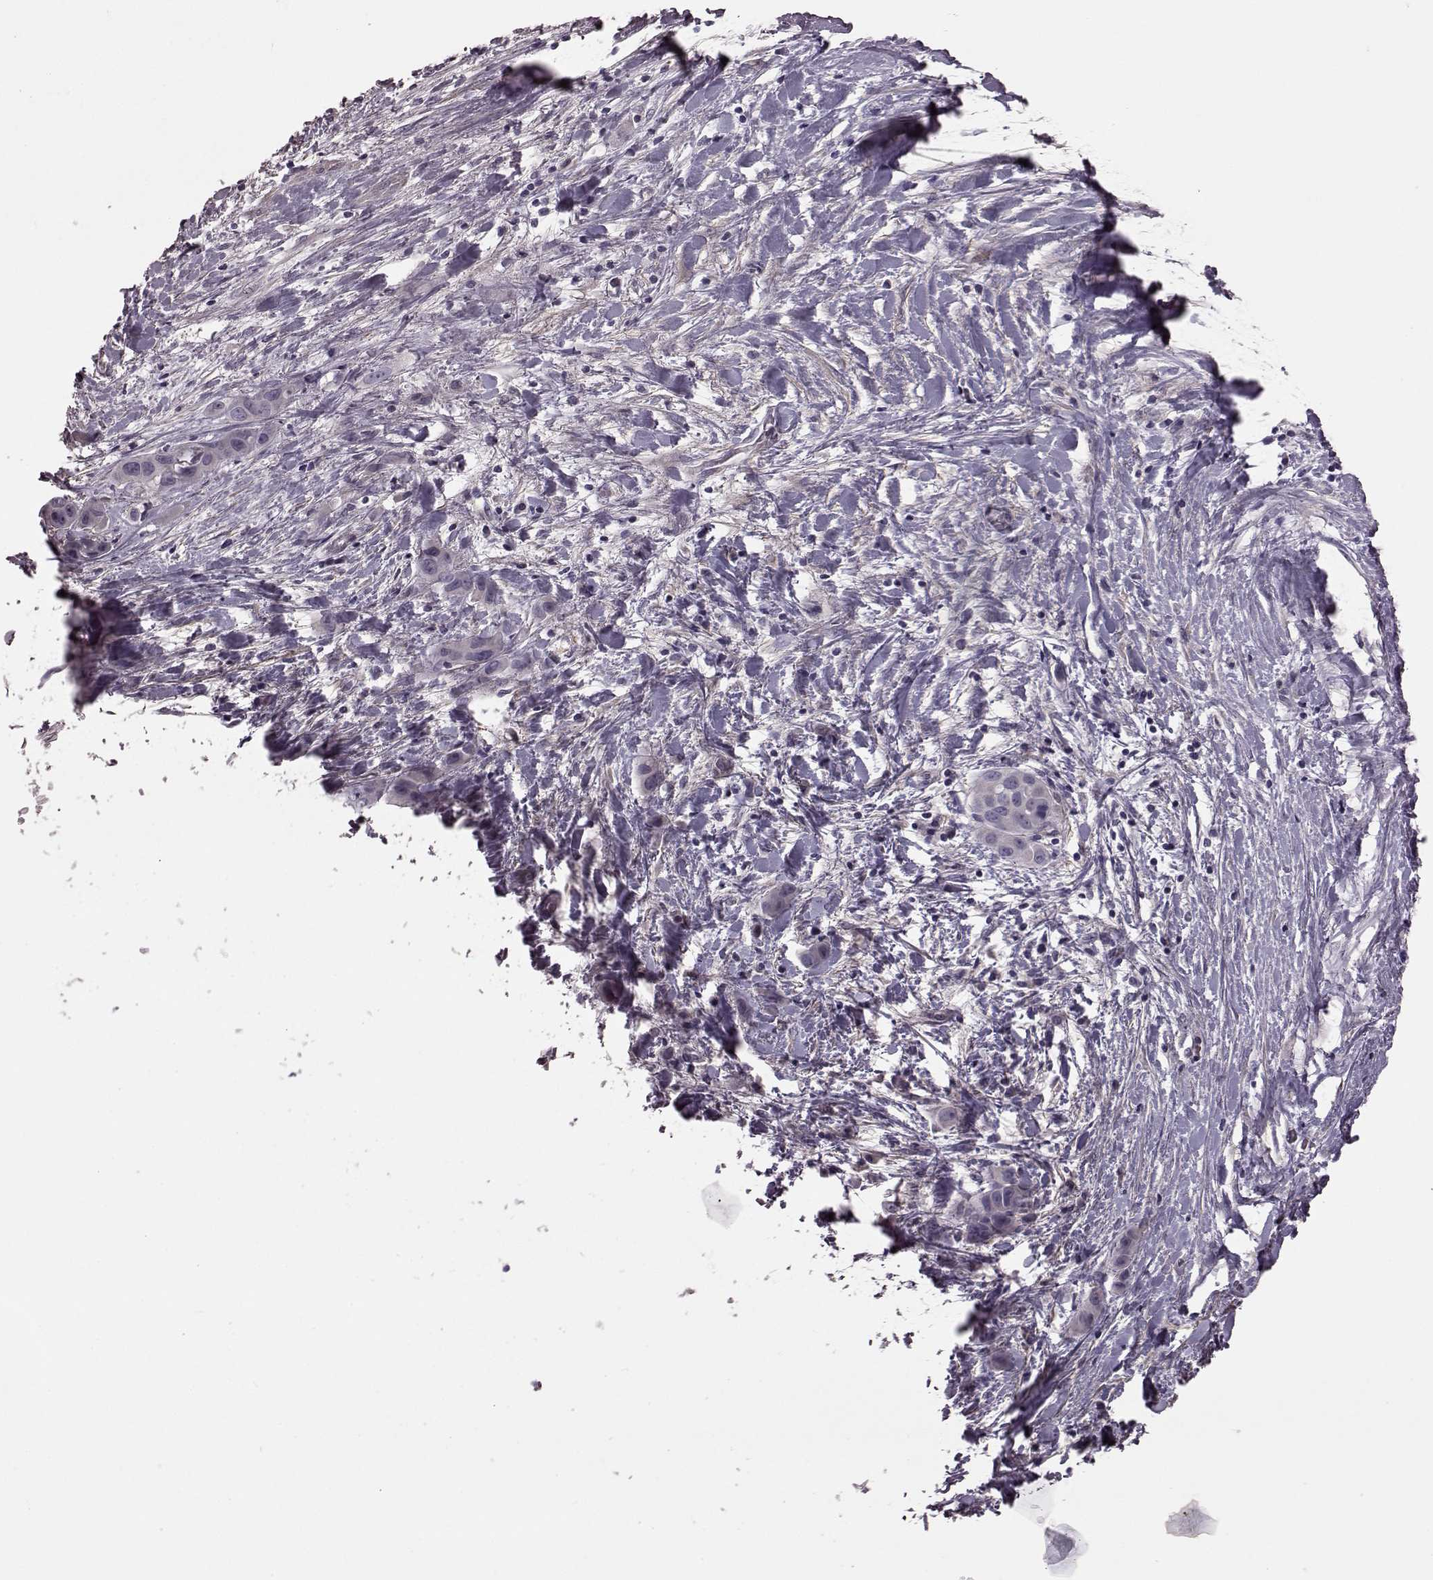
{"staining": {"intensity": "negative", "quantity": "none", "location": "none"}, "tissue": "liver cancer", "cell_type": "Tumor cells", "image_type": "cancer", "snomed": [{"axis": "morphology", "description": "Cholangiocarcinoma"}, {"axis": "topography", "description": "Liver"}], "caption": "High power microscopy histopathology image of an IHC micrograph of liver cancer (cholangiocarcinoma), revealing no significant expression in tumor cells. (DAB (3,3'-diaminobenzidine) immunohistochemistry visualized using brightfield microscopy, high magnification).", "gene": "GRK1", "patient": {"sex": "female", "age": 52}}